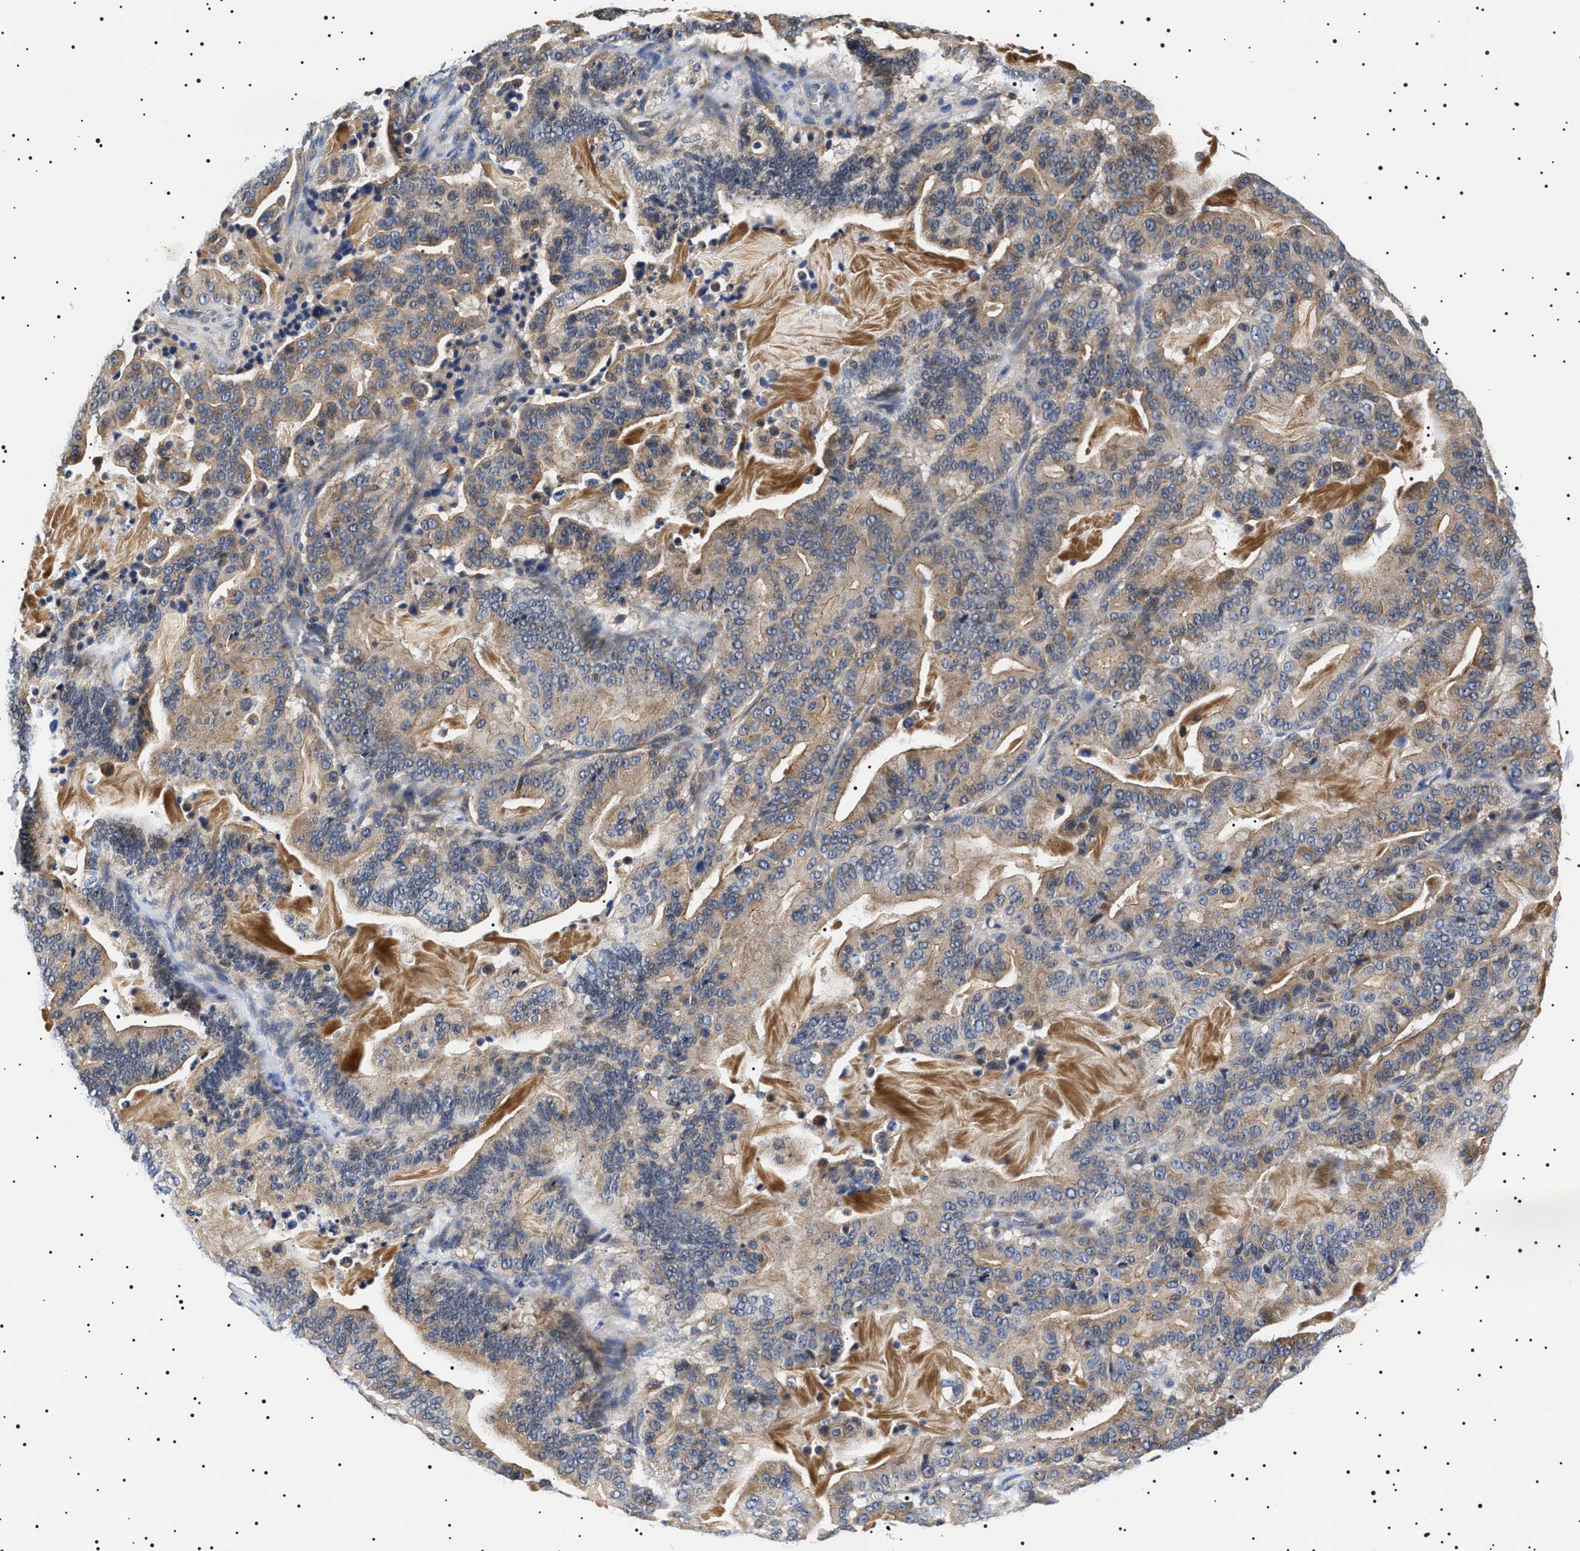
{"staining": {"intensity": "weak", "quantity": ">75%", "location": "cytoplasmic/membranous"}, "tissue": "pancreatic cancer", "cell_type": "Tumor cells", "image_type": "cancer", "snomed": [{"axis": "morphology", "description": "Adenocarcinoma, NOS"}, {"axis": "topography", "description": "Pancreas"}], "caption": "Brown immunohistochemical staining in human pancreatic adenocarcinoma exhibits weak cytoplasmic/membranous staining in about >75% of tumor cells.", "gene": "SLC4A7", "patient": {"sex": "male", "age": 63}}